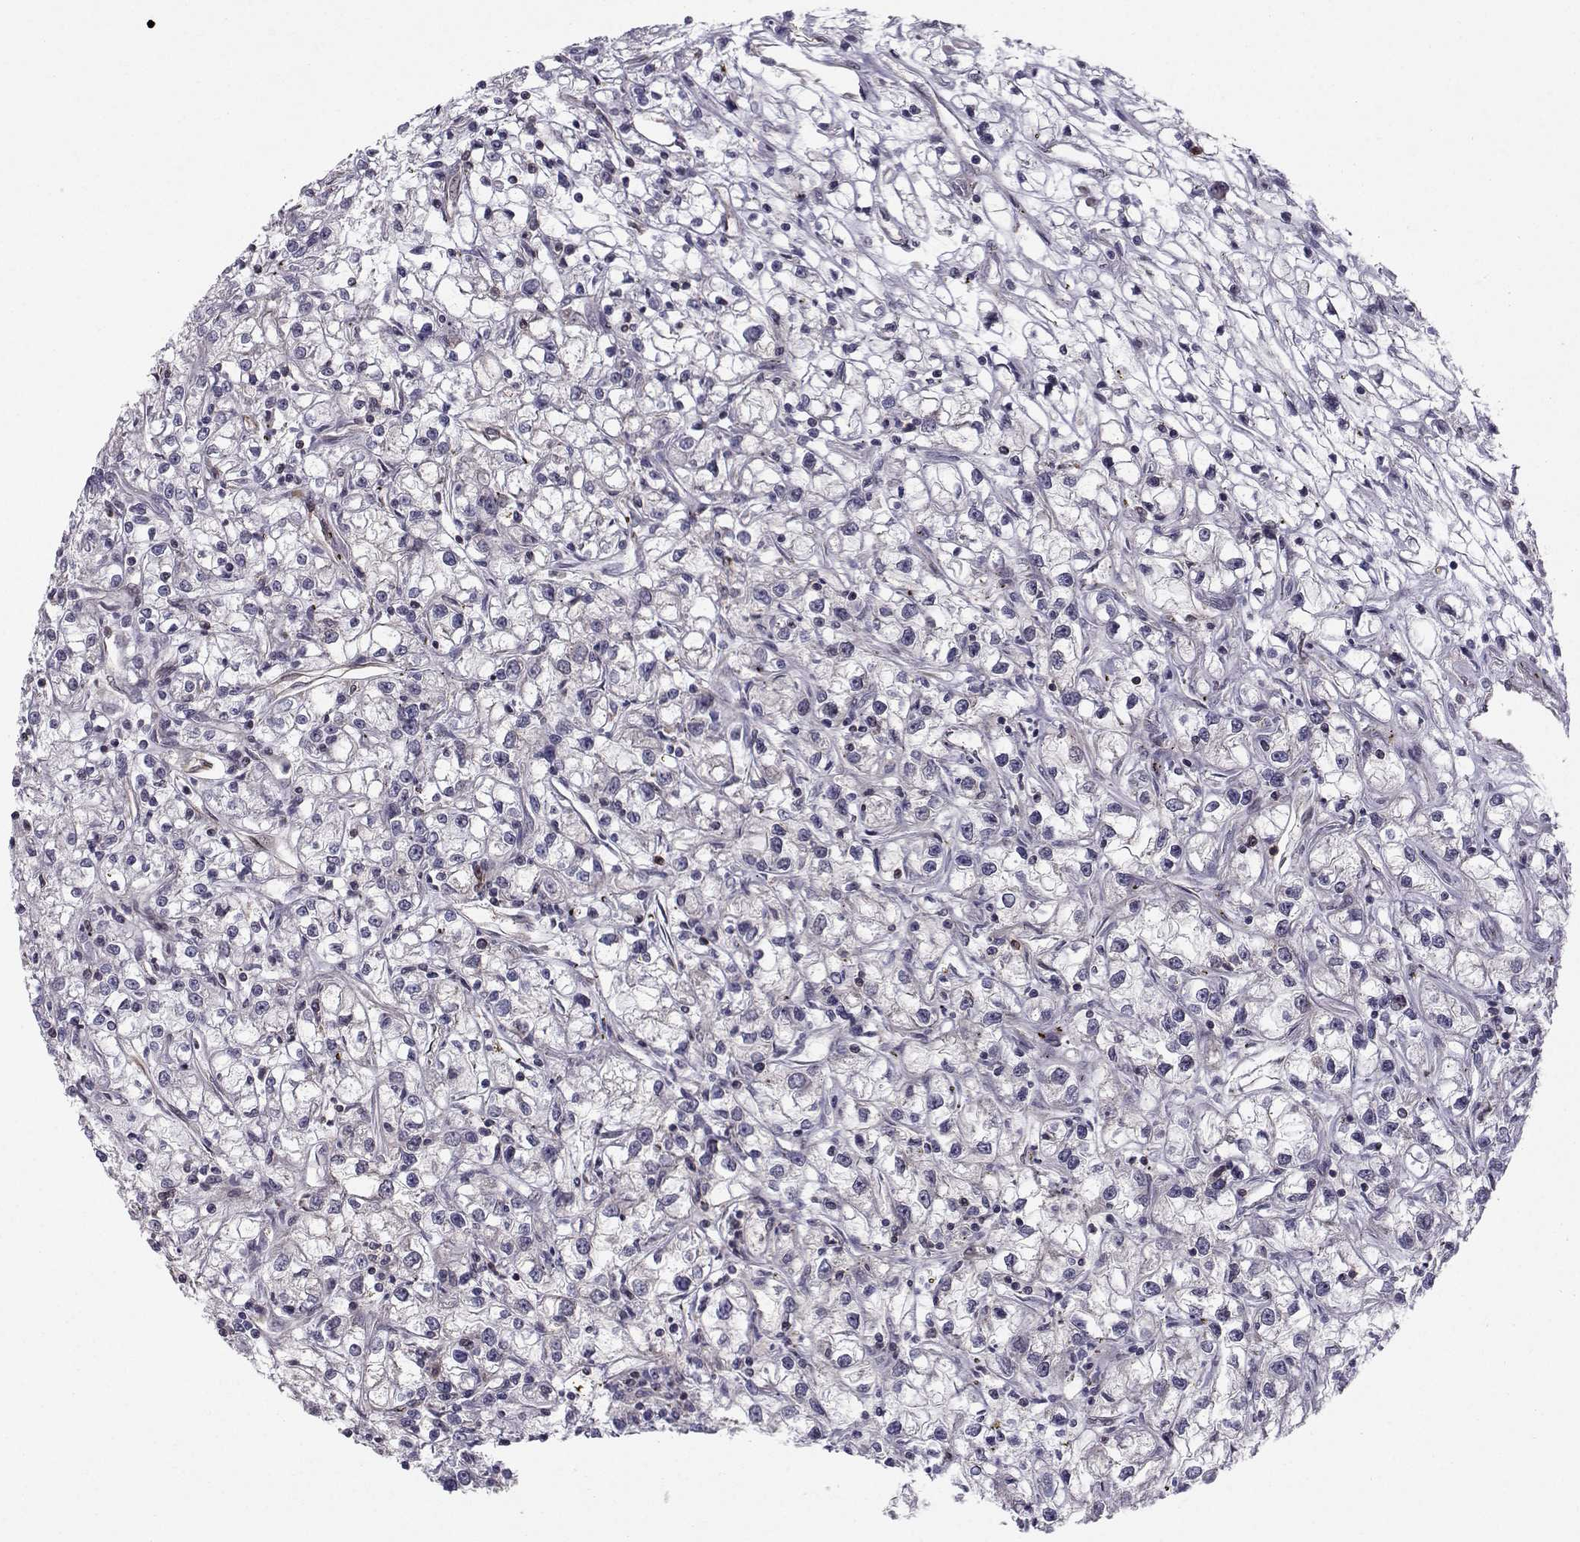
{"staining": {"intensity": "negative", "quantity": "none", "location": "none"}, "tissue": "renal cancer", "cell_type": "Tumor cells", "image_type": "cancer", "snomed": [{"axis": "morphology", "description": "Adenocarcinoma, NOS"}, {"axis": "topography", "description": "Kidney"}], "caption": "A micrograph of adenocarcinoma (renal) stained for a protein exhibits no brown staining in tumor cells.", "gene": "HSP90AB1", "patient": {"sex": "female", "age": 59}}